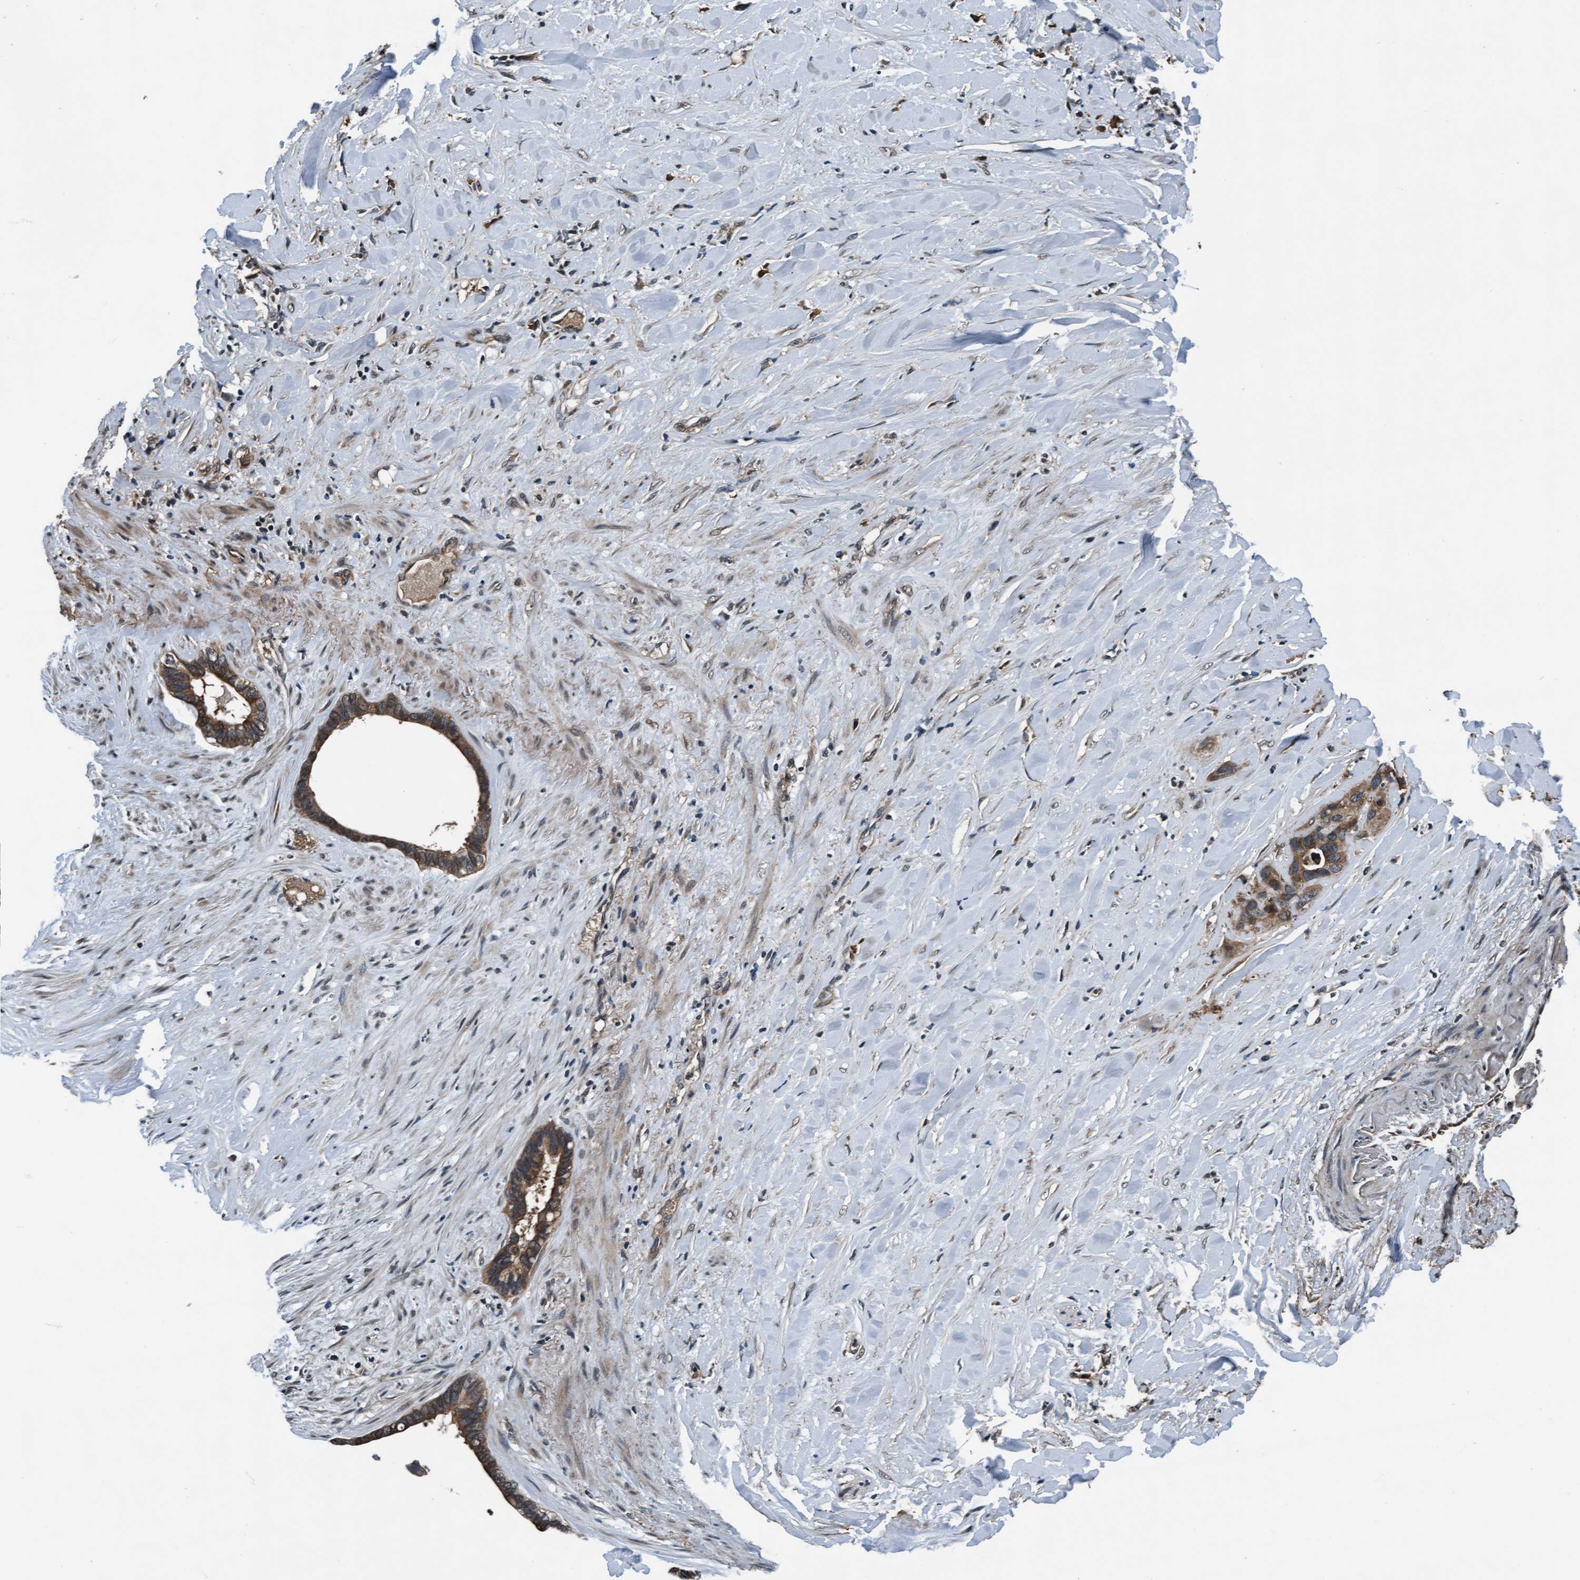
{"staining": {"intensity": "moderate", "quantity": ">75%", "location": "cytoplasmic/membranous"}, "tissue": "liver cancer", "cell_type": "Tumor cells", "image_type": "cancer", "snomed": [{"axis": "morphology", "description": "Cholangiocarcinoma"}, {"axis": "topography", "description": "Liver"}], "caption": "This image reveals immunohistochemistry staining of human liver cancer (cholangiocarcinoma), with medium moderate cytoplasmic/membranous staining in about >75% of tumor cells.", "gene": "WASF1", "patient": {"sex": "female", "age": 65}}